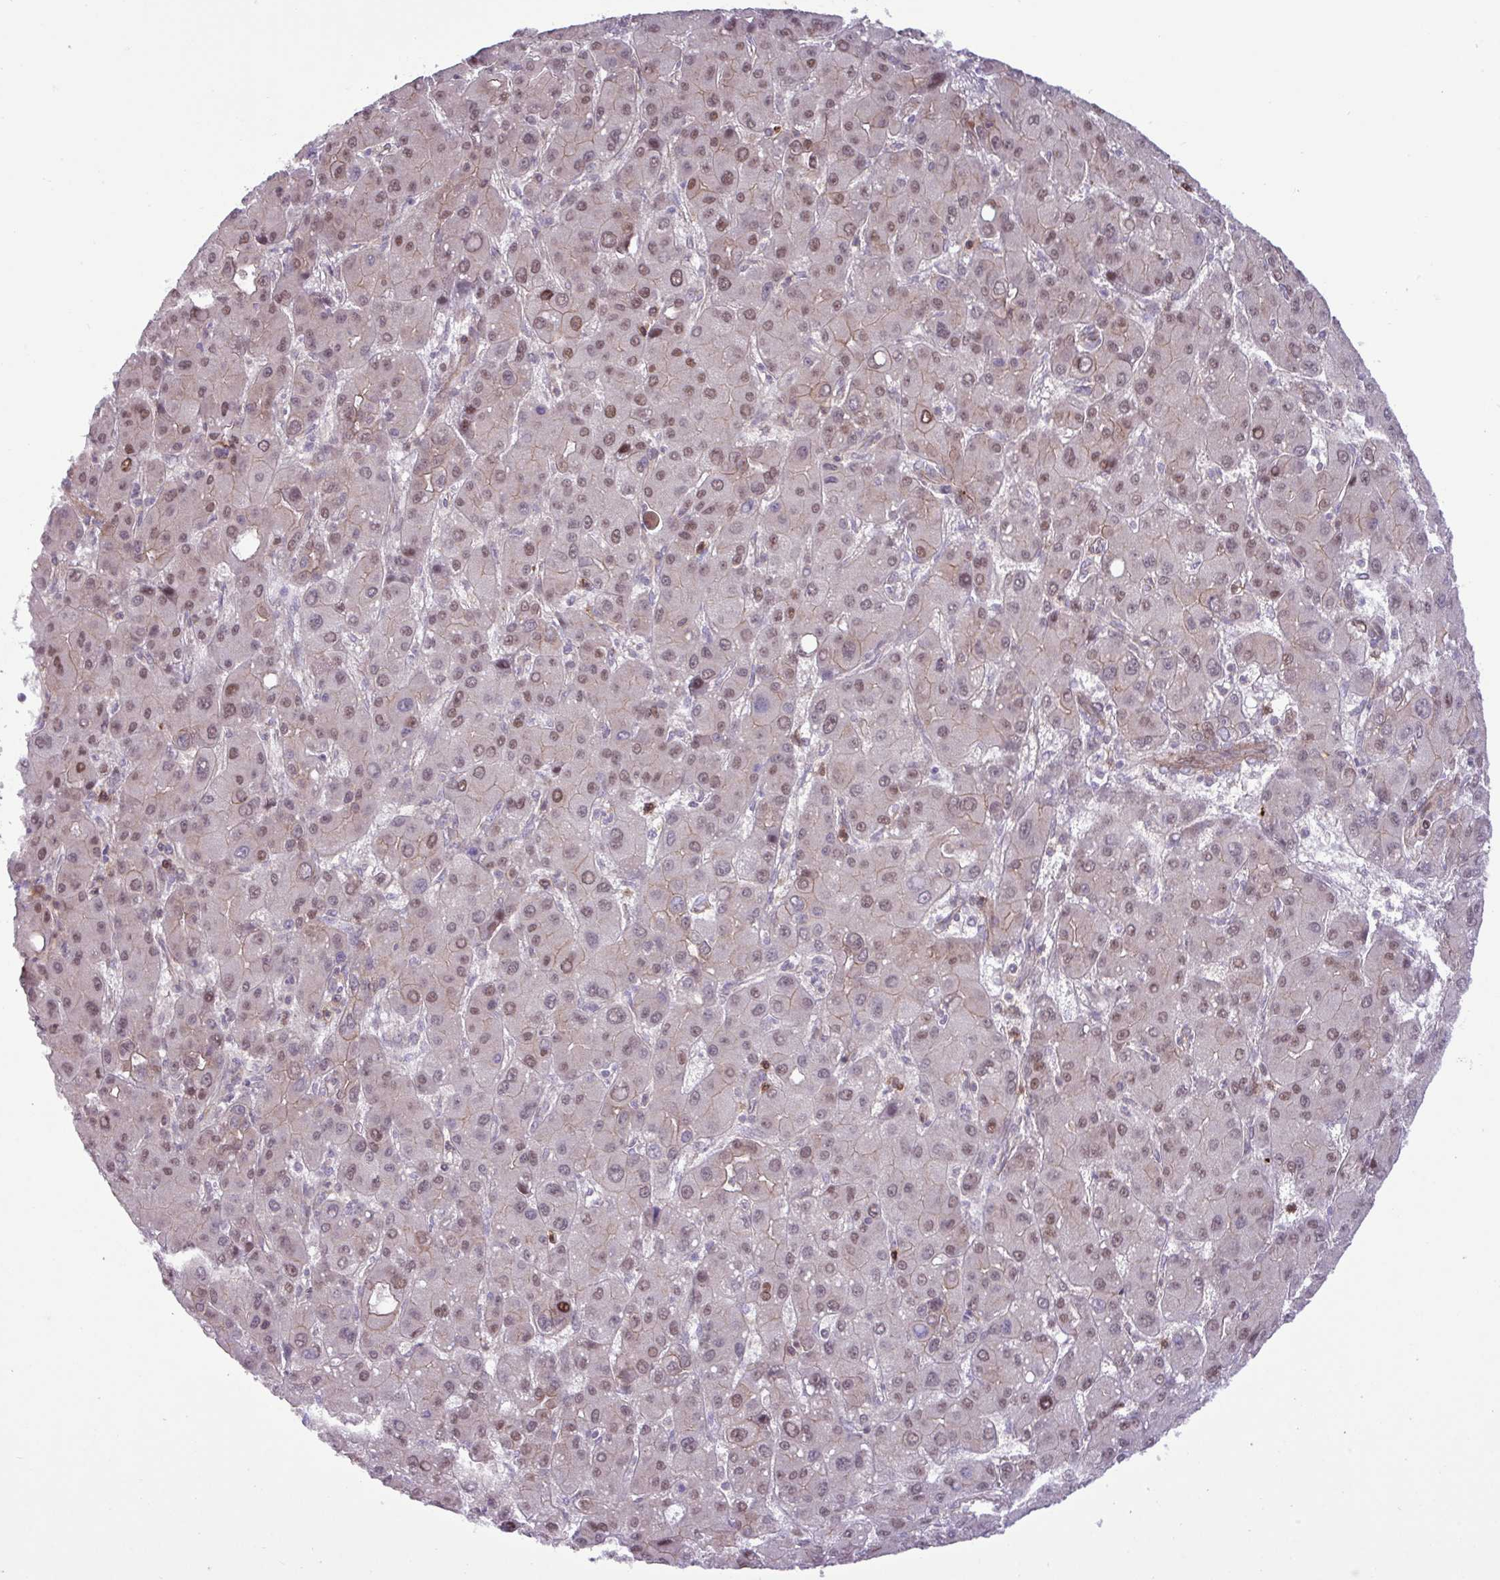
{"staining": {"intensity": "weak", "quantity": "25%-75%", "location": "nuclear"}, "tissue": "liver cancer", "cell_type": "Tumor cells", "image_type": "cancer", "snomed": [{"axis": "morphology", "description": "Carcinoma, Hepatocellular, NOS"}, {"axis": "topography", "description": "Liver"}], "caption": "Protein expression analysis of liver hepatocellular carcinoma shows weak nuclear staining in approximately 25%-75% of tumor cells. The staining was performed using DAB (3,3'-diaminobenzidine), with brown indicating positive protein expression. Nuclei are stained blue with hematoxylin.", "gene": "CNTRL", "patient": {"sex": "male", "age": 55}}